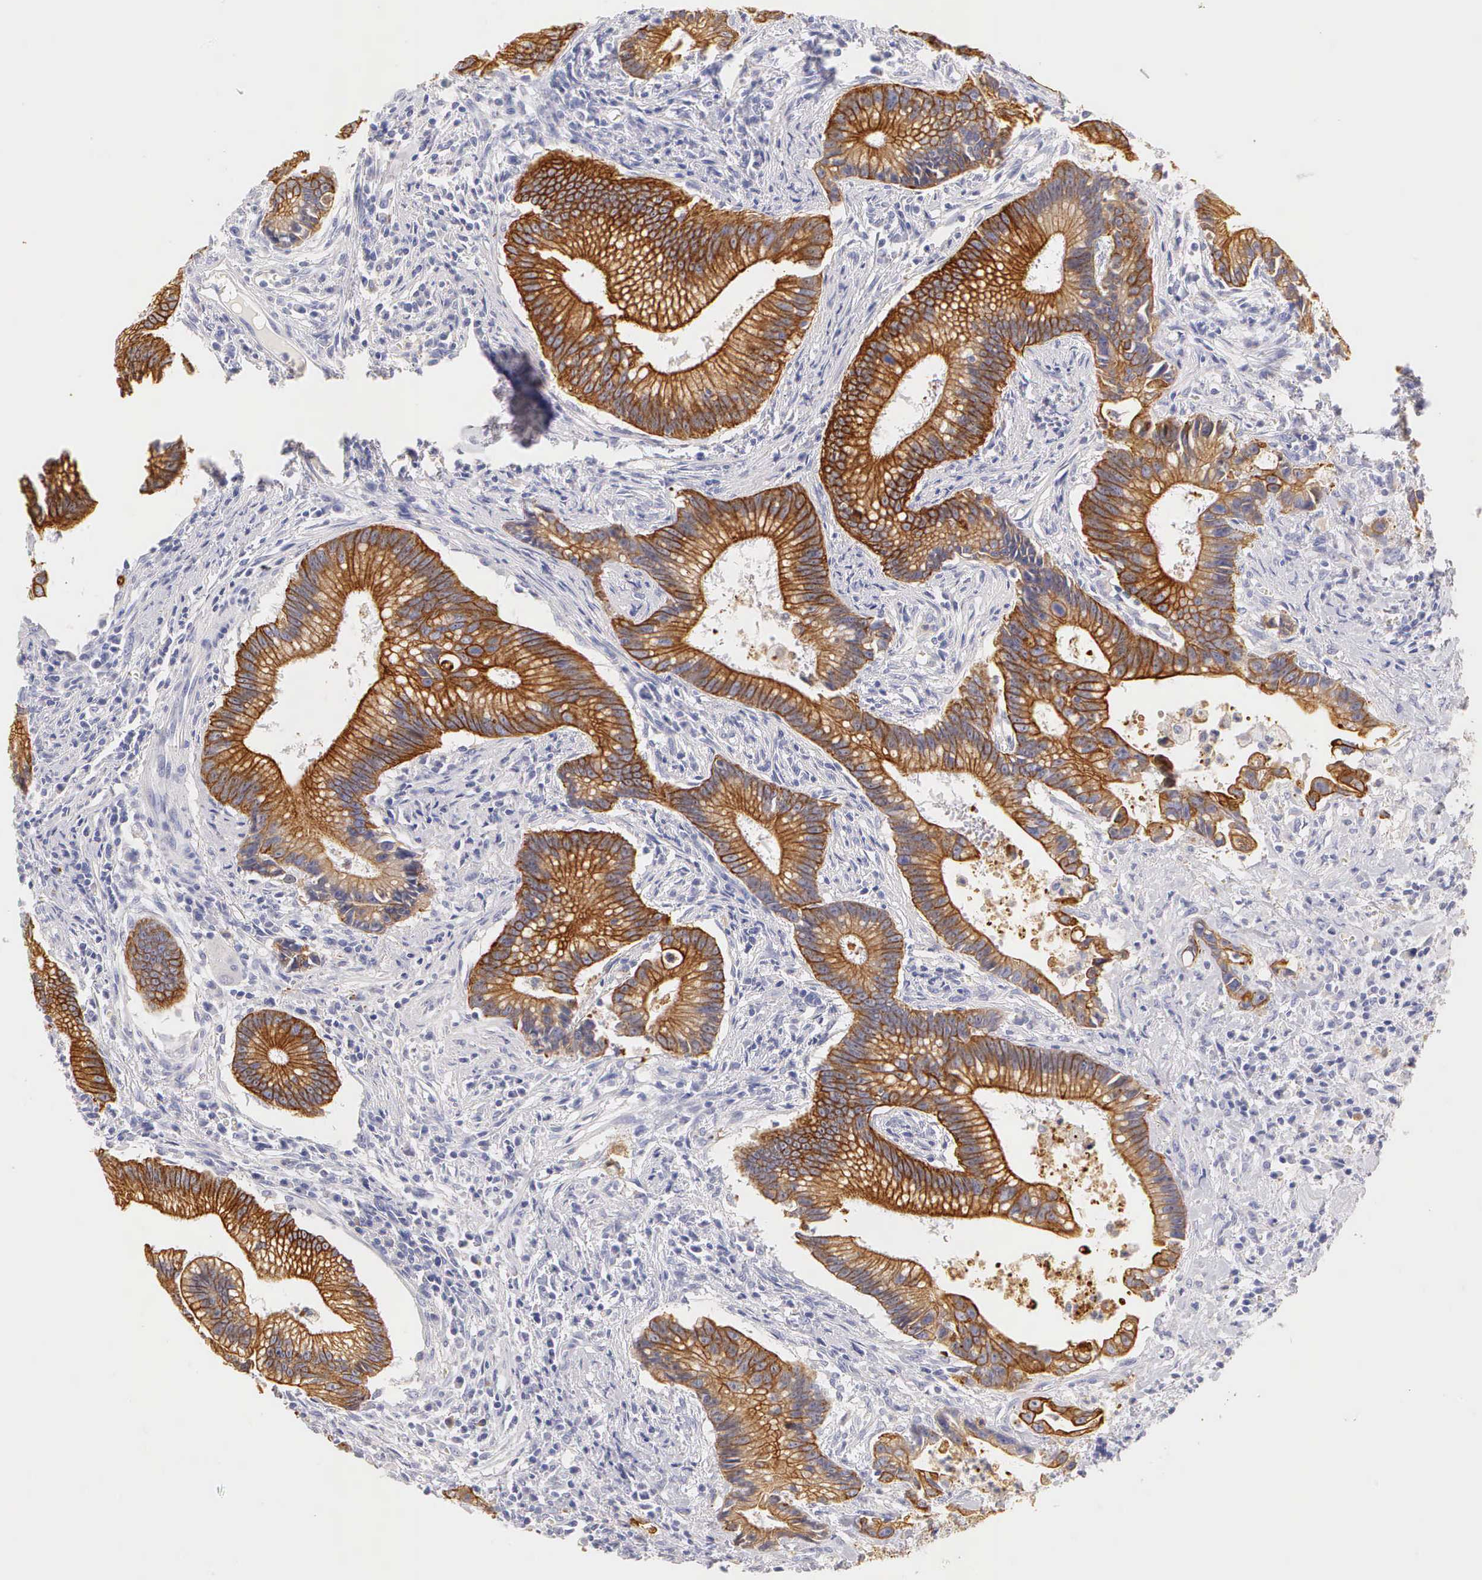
{"staining": {"intensity": "strong", "quantity": ">75%", "location": "cytoplasmic/membranous"}, "tissue": "colorectal cancer", "cell_type": "Tumor cells", "image_type": "cancer", "snomed": [{"axis": "morphology", "description": "Adenocarcinoma, NOS"}, {"axis": "topography", "description": "Rectum"}], "caption": "Immunohistochemical staining of human colorectal cancer (adenocarcinoma) displays strong cytoplasmic/membranous protein staining in about >75% of tumor cells. (IHC, brightfield microscopy, high magnification).", "gene": "KRT17", "patient": {"sex": "female", "age": 81}}